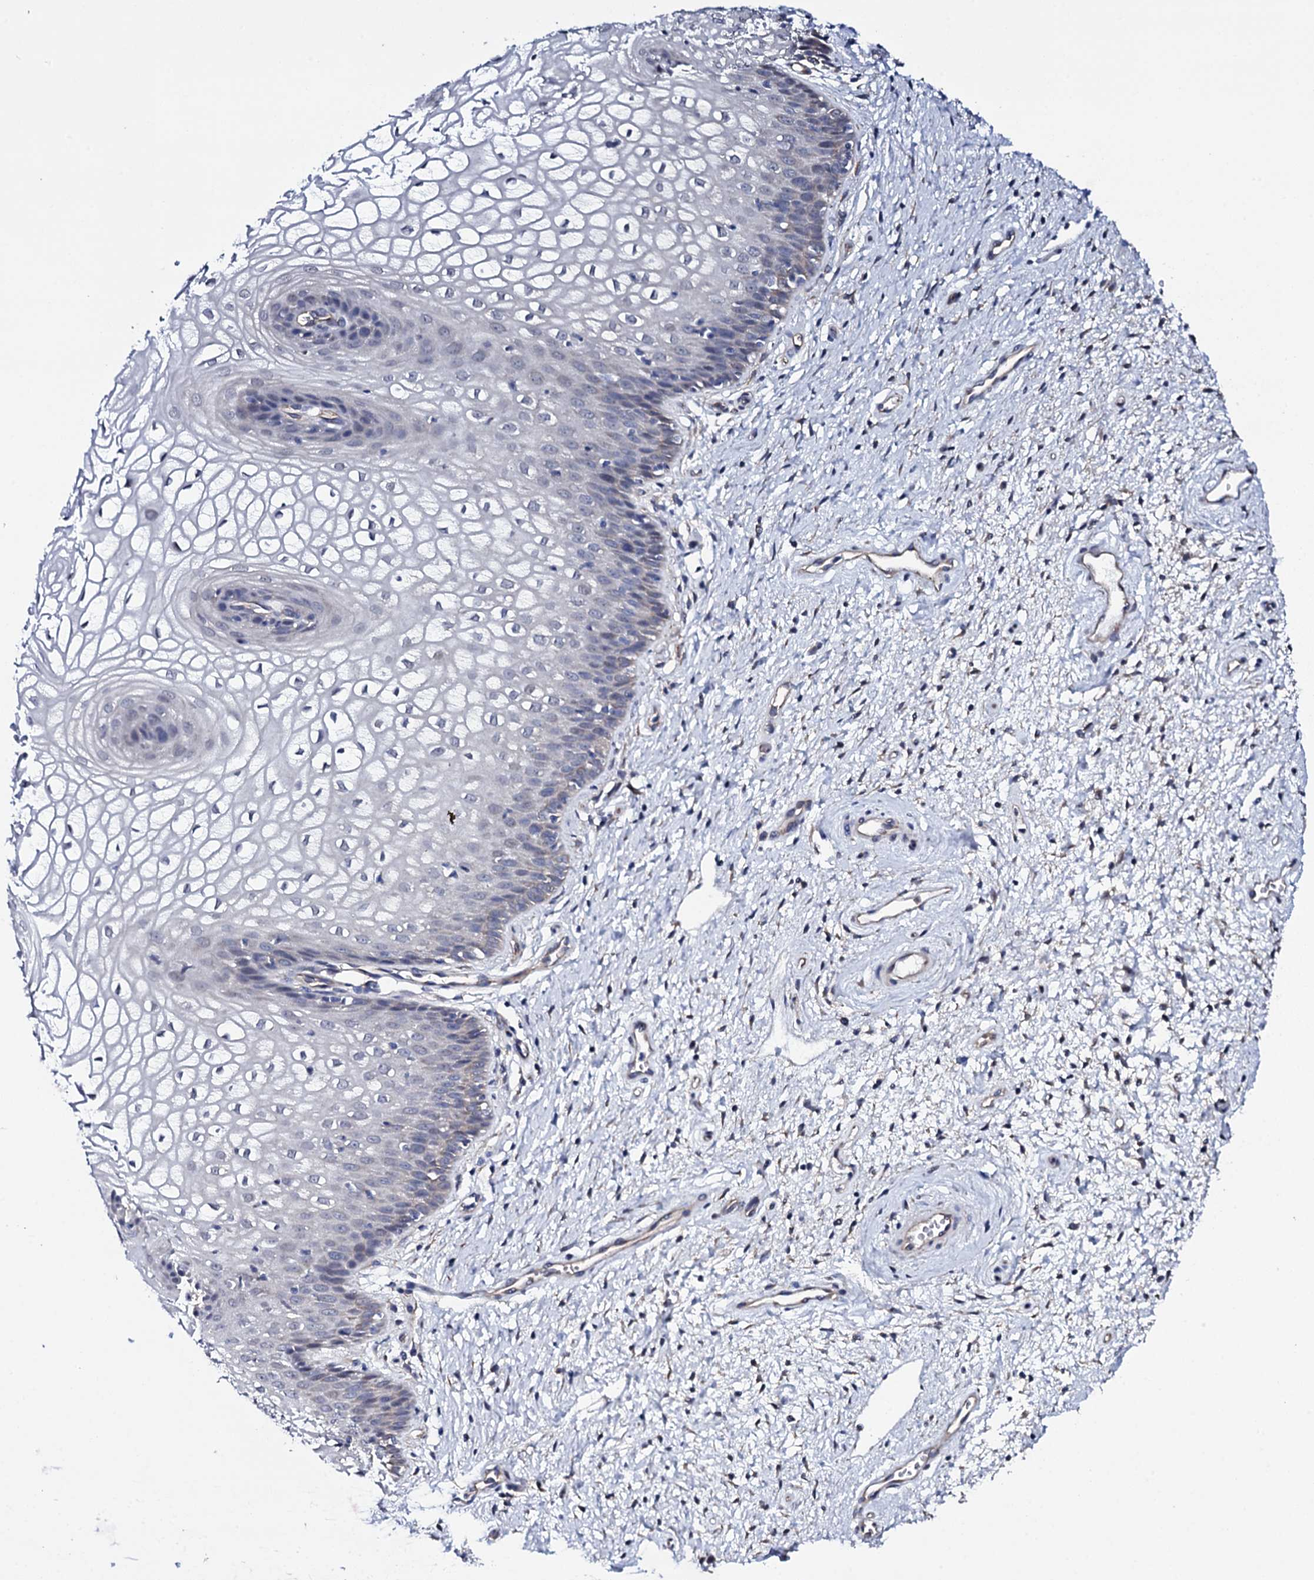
{"staining": {"intensity": "negative", "quantity": "none", "location": "none"}, "tissue": "vagina", "cell_type": "Squamous epithelial cells", "image_type": "normal", "snomed": [{"axis": "morphology", "description": "Normal tissue, NOS"}, {"axis": "topography", "description": "Vagina"}], "caption": "Squamous epithelial cells are negative for protein expression in benign human vagina. (Brightfield microscopy of DAB (3,3'-diaminobenzidine) immunohistochemistry at high magnification).", "gene": "GAREM1", "patient": {"sex": "female", "age": 34}}